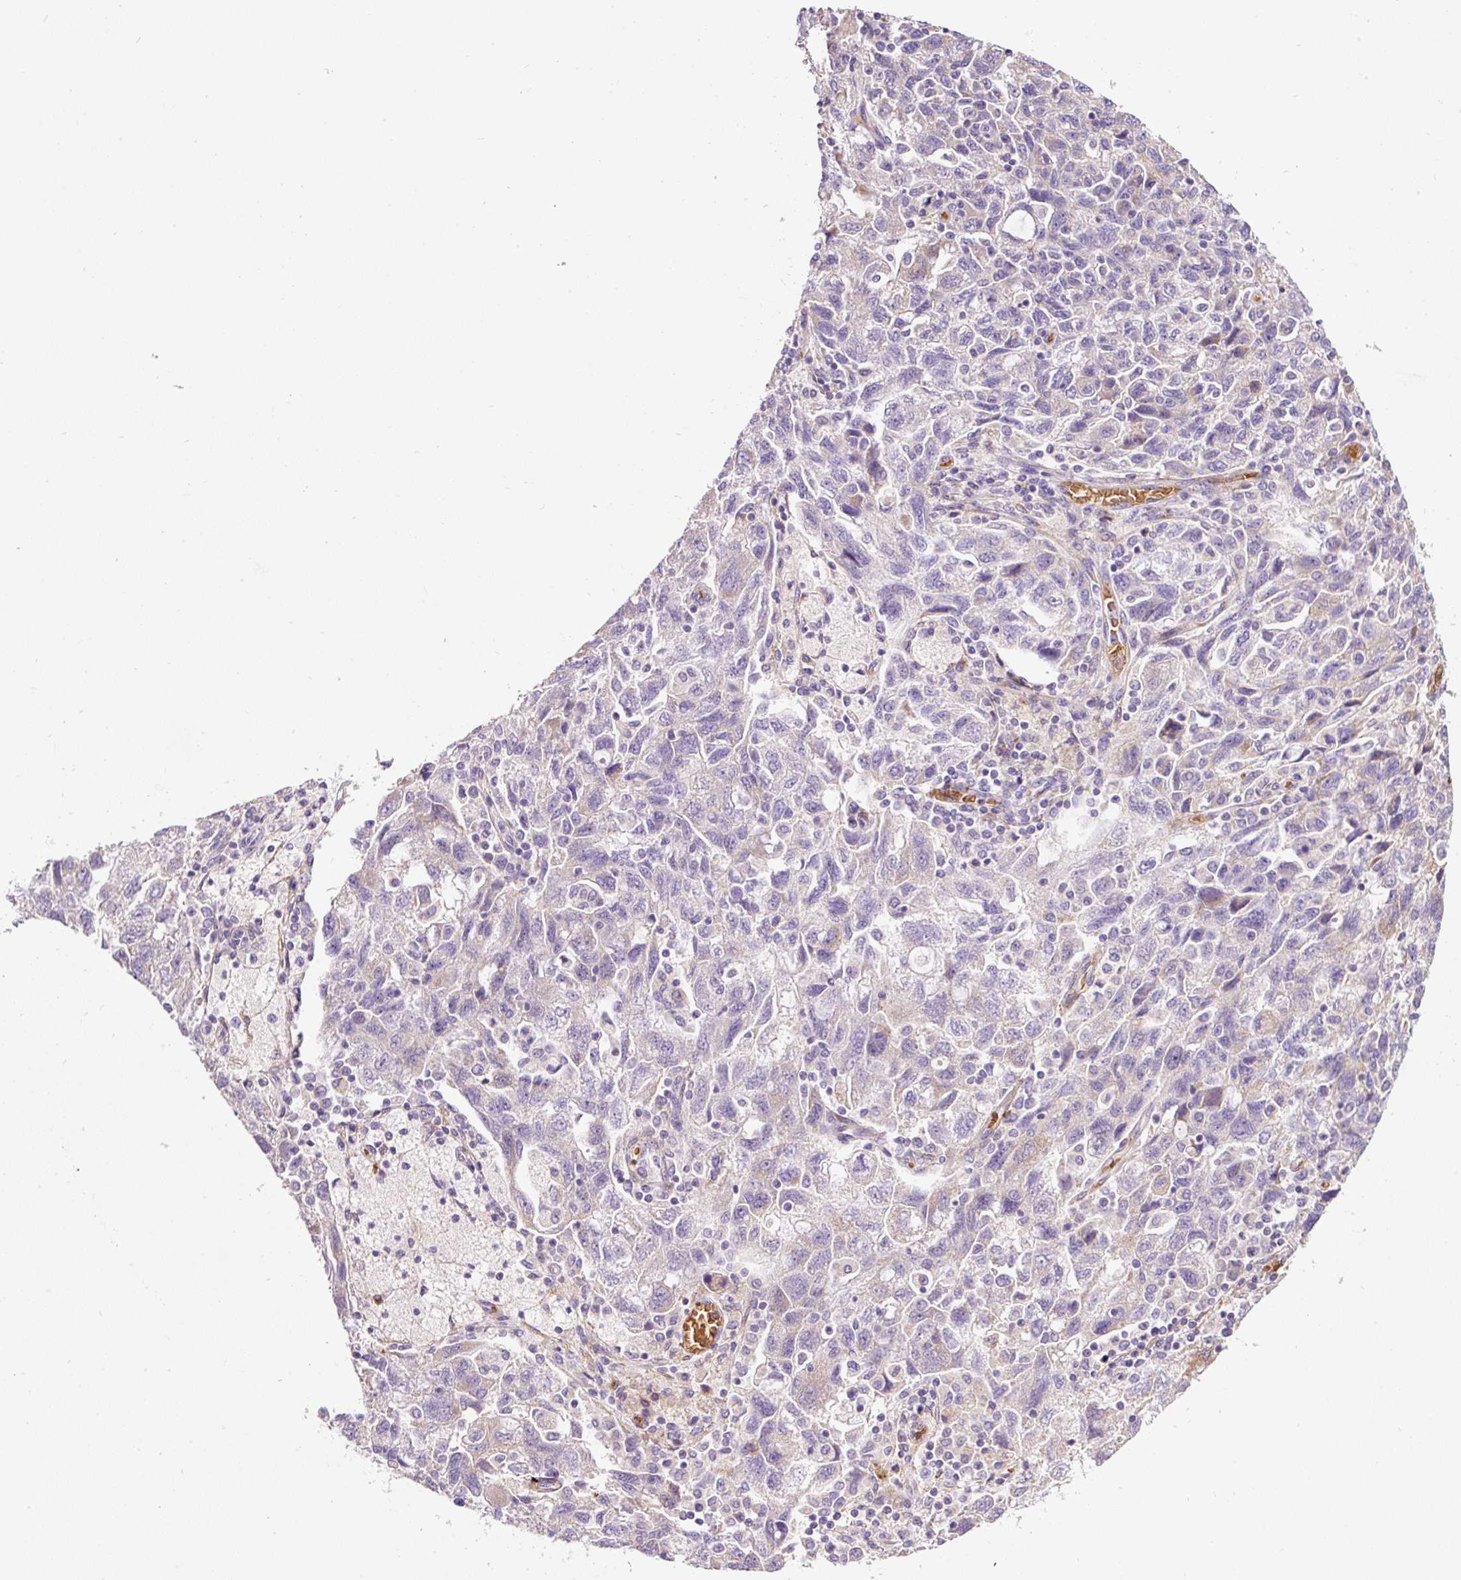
{"staining": {"intensity": "weak", "quantity": "25%-75%", "location": "cytoplasmic/membranous"}, "tissue": "ovarian cancer", "cell_type": "Tumor cells", "image_type": "cancer", "snomed": [{"axis": "morphology", "description": "Carcinoma, NOS"}, {"axis": "morphology", "description": "Cystadenocarcinoma, serous, NOS"}, {"axis": "topography", "description": "Ovary"}], "caption": "Immunohistochemical staining of ovarian cancer displays weak cytoplasmic/membranous protein positivity in approximately 25%-75% of tumor cells. The staining was performed using DAB, with brown indicating positive protein expression. Nuclei are stained blue with hematoxylin.", "gene": "PRRC2A", "patient": {"sex": "female", "age": 69}}